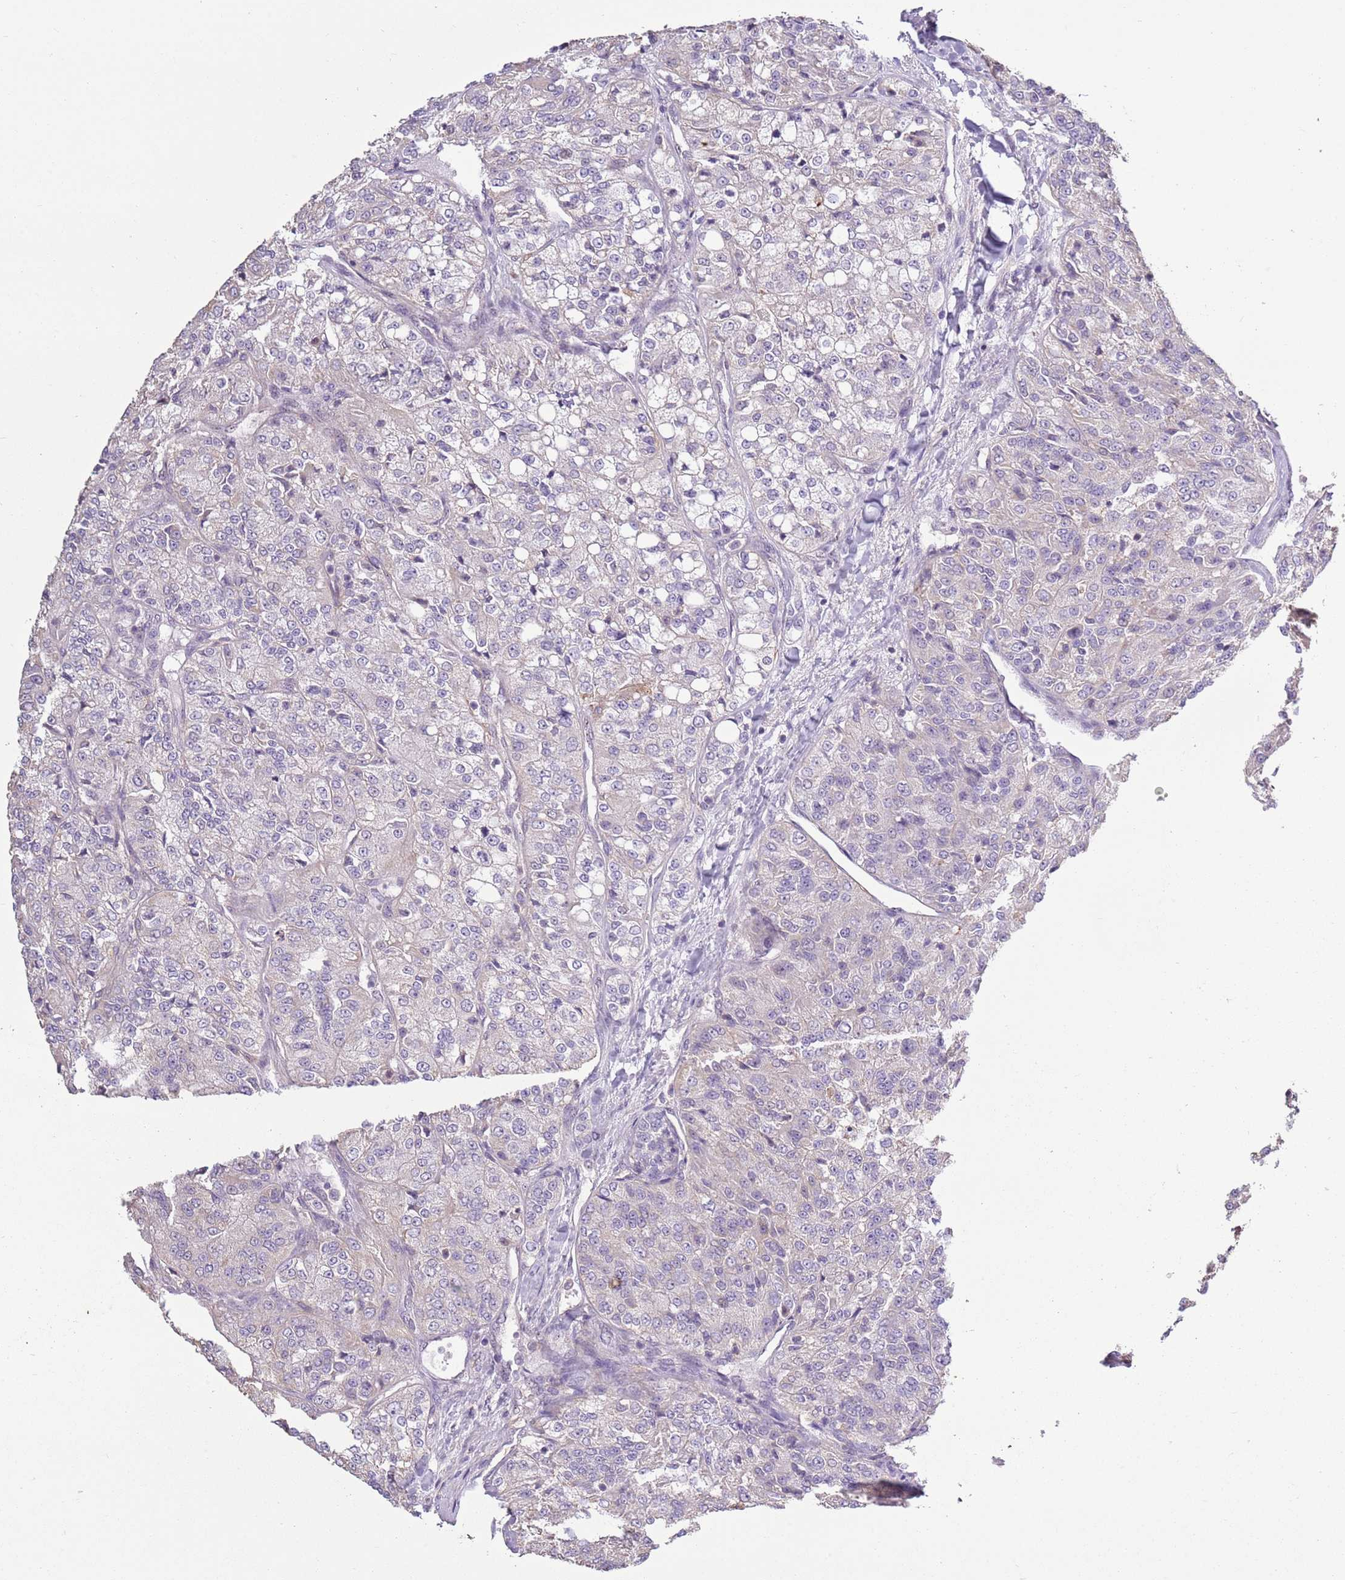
{"staining": {"intensity": "negative", "quantity": "none", "location": "none"}, "tissue": "renal cancer", "cell_type": "Tumor cells", "image_type": "cancer", "snomed": [{"axis": "morphology", "description": "Adenocarcinoma, NOS"}, {"axis": "topography", "description": "Kidney"}], "caption": "DAB immunohistochemical staining of adenocarcinoma (renal) demonstrates no significant staining in tumor cells.", "gene": "CAPN9", "patient": {"sex": "female", "age": 63}}